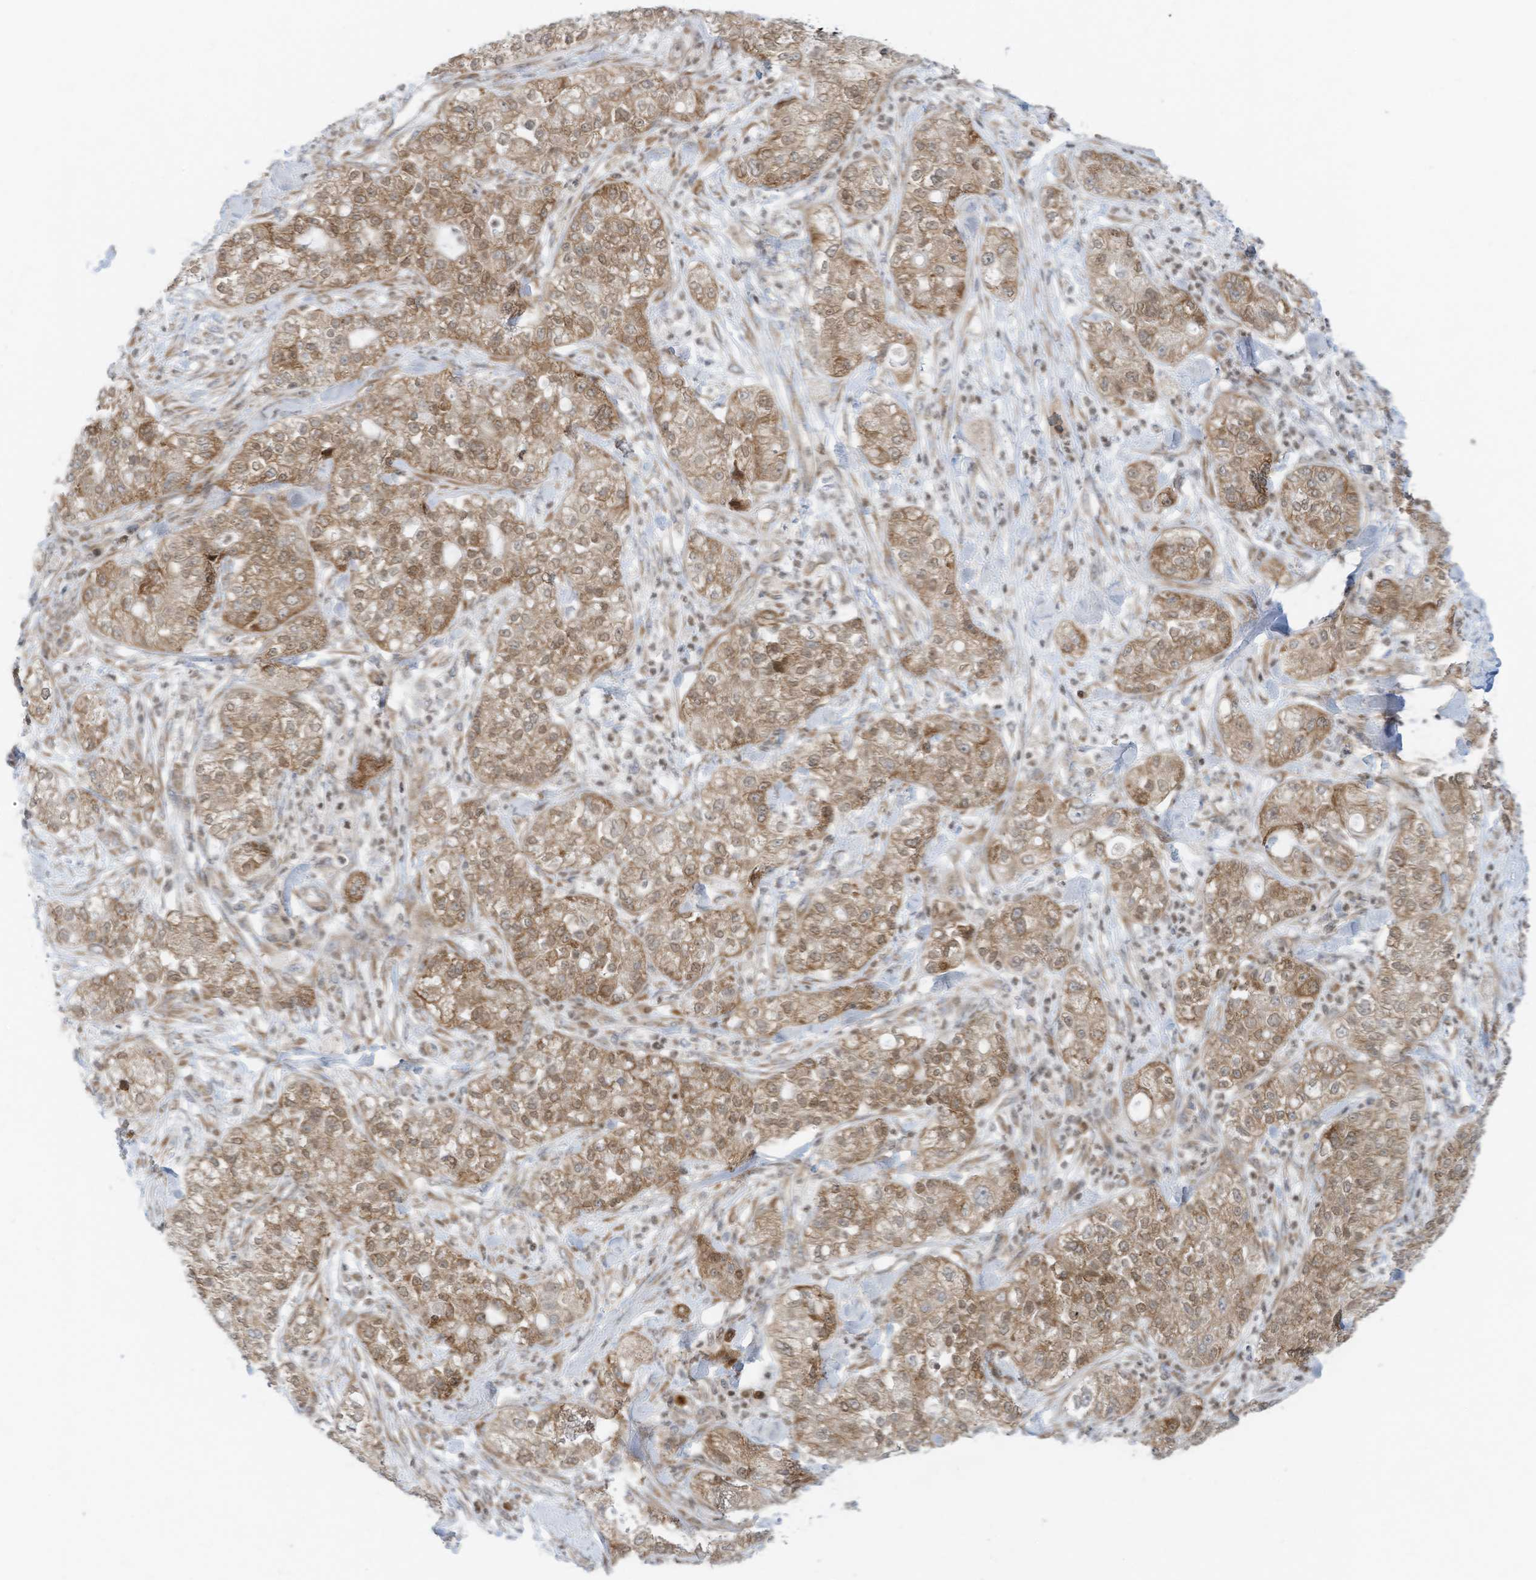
{"staining": {"intensity": "moderate", "quantity": ">75%", "location": "cytoplasmic/membranous,nuclear"}, "tissue": "pancreatic cancer", "cell_type": "Tumor cells", "image_type": "cancer", "snomed": [{"axis": "morphology", "description": "Adenocarcinoma, NOS"}, {"axis": "topography", "description": "Pancreas"}], "caption": "Pancreatic adenocarcinoma stained with DAB IHC shows medium levels of moderate cytoplasmic/membranous and nuclear expression in approximately >75% of tumor cells.", "gene": "EDF1", "patient": {"sex": "female", "age": 78}}